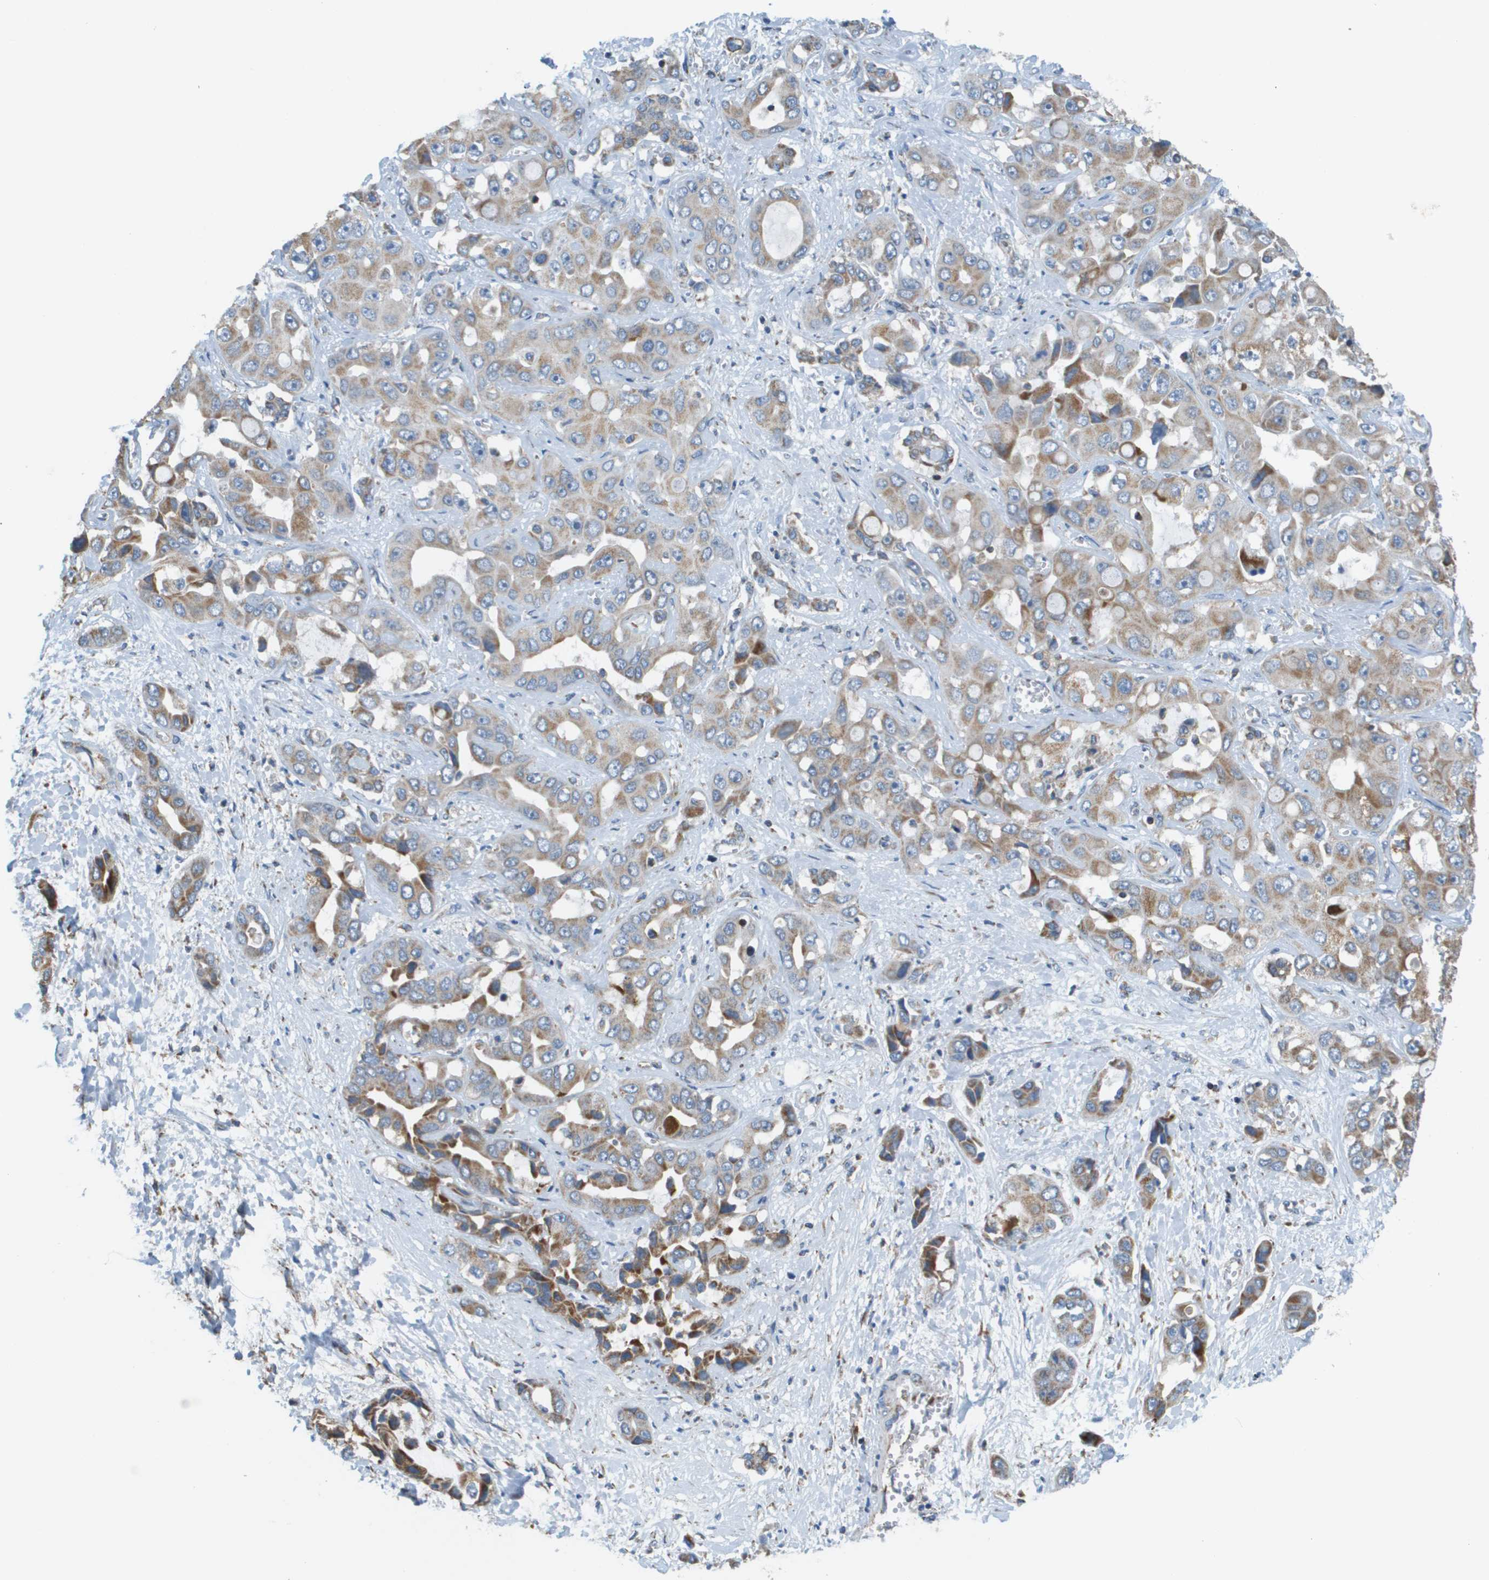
{"staining": {"intensity": "moderate", "quantity": ">75%", "location": "cytoplasmic/membranous"}, "tissue": "liver cancer", "cell_type": "Tumor cells", "image_type": "cancer", "snomed": [{"axis": "morphology", "description": "Cholangiocarcinoma"}, {"axis": "topography", "description": "Liver"}], "caption": "Human liver cancer (cholangiocarcinoma) stained for a protein (brown) exhibits moderate cytoplasmic/membranous positive positivity in about >75% of tumor cells.", "gene": "TAOK3", "patient": {"sex": "female", "age": 52}}